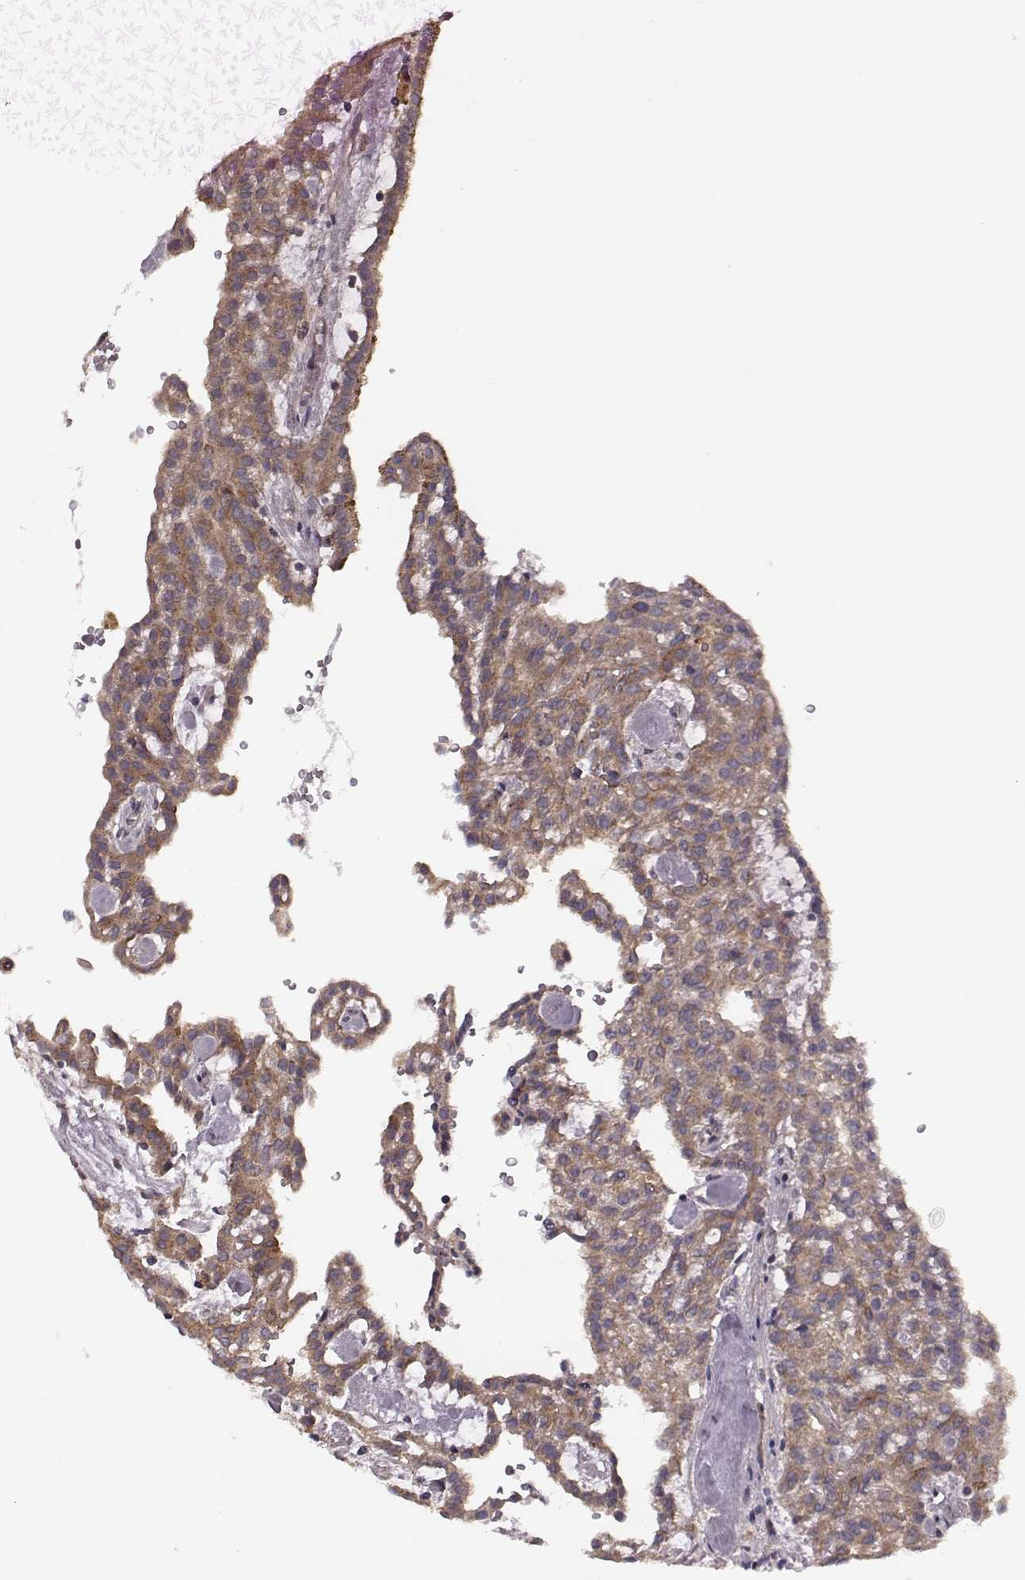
{"staining": {"intensity": "moderate", "quantity": ">75%", "location": "cytoplasmic/membranous"}, "tissue": "renal cancer", "cell_type": "Tumor cells", "image_type": "cancer", "snomed": [{"axis": "morphology", "description": "Adenocarcinoma, NOS"}, {"axis": "topography", "description": "Kidney"}], "caption": "Immunohistochemical staining of human renal adenocarcinoma reveals medium levels of moderate cytoplasmic/membranous staining in approximately >75% of tumor cells. Using DAB (3,3'-diaminobenzidine) (brown) and hematoxylin (blue) stains, captured at high magnification using brightfield microscopy.", "gene": "FNIP2", "patient": {"sex": "male", "age": 63}}